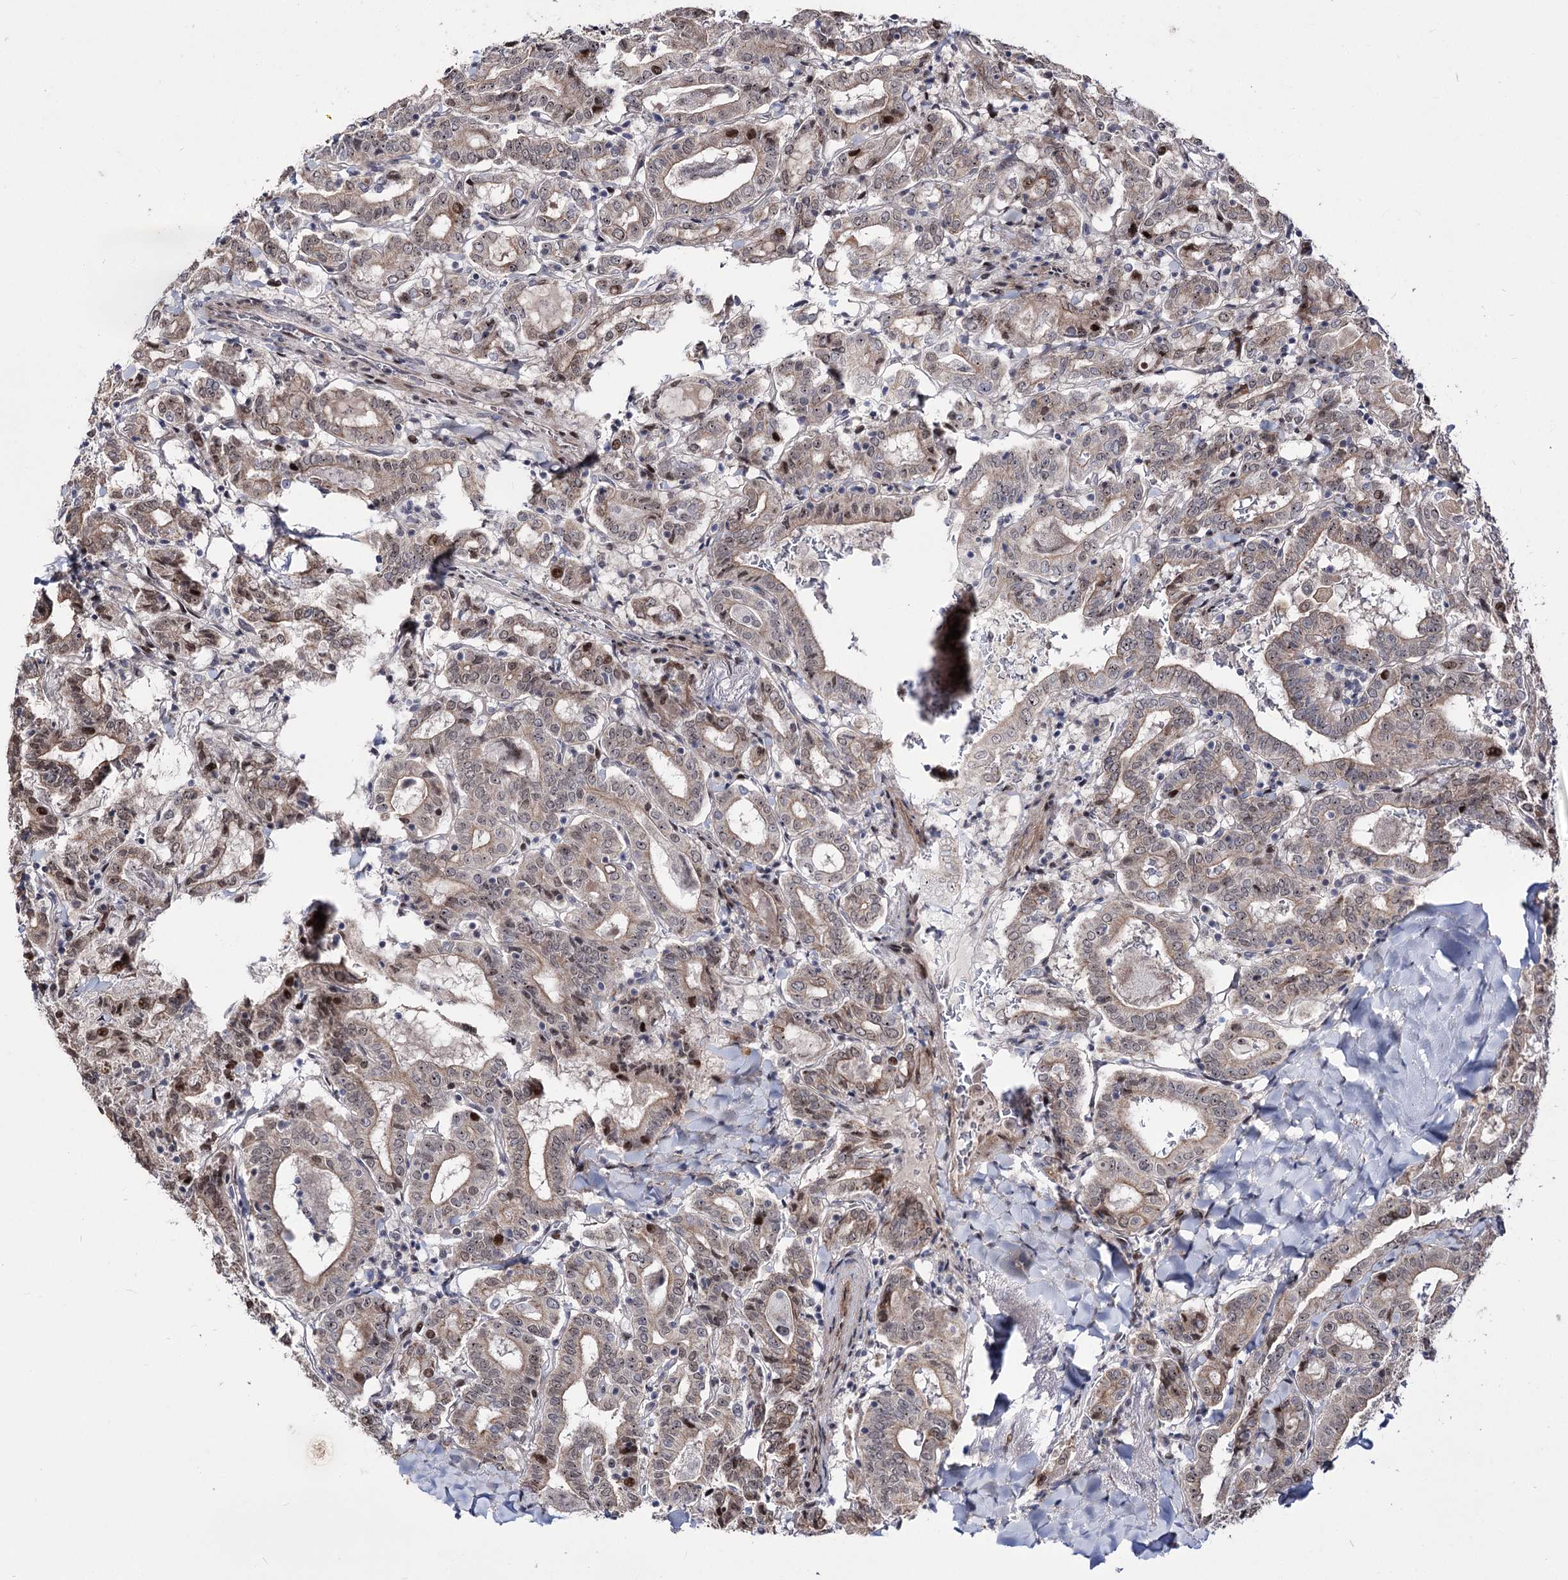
{"staining": {"intensity": "weak", "quantity": "25%-75%", "location": "cytoplasmic/membranous,nuclear"}, "tissue": "thyroid cancer", "cell_type": "Tumor cells", "image_type": "cancer", "snomed": [{"axis": "morphology", "description": "Papillary adenocarcinoma, NOS"}, {"axis": "topography", "description": "Thyroid gland"}], "caption": "Immunohistochemical staining of thyroid cancer (papillary adenocarcinoma) displays low levels of weak cytoplasmic/membranous and nuclear protein expression in approximately 25%-75% of tumor cells.", "gene": "STOX1", "patient": {"sex": "female", "age": 72}}